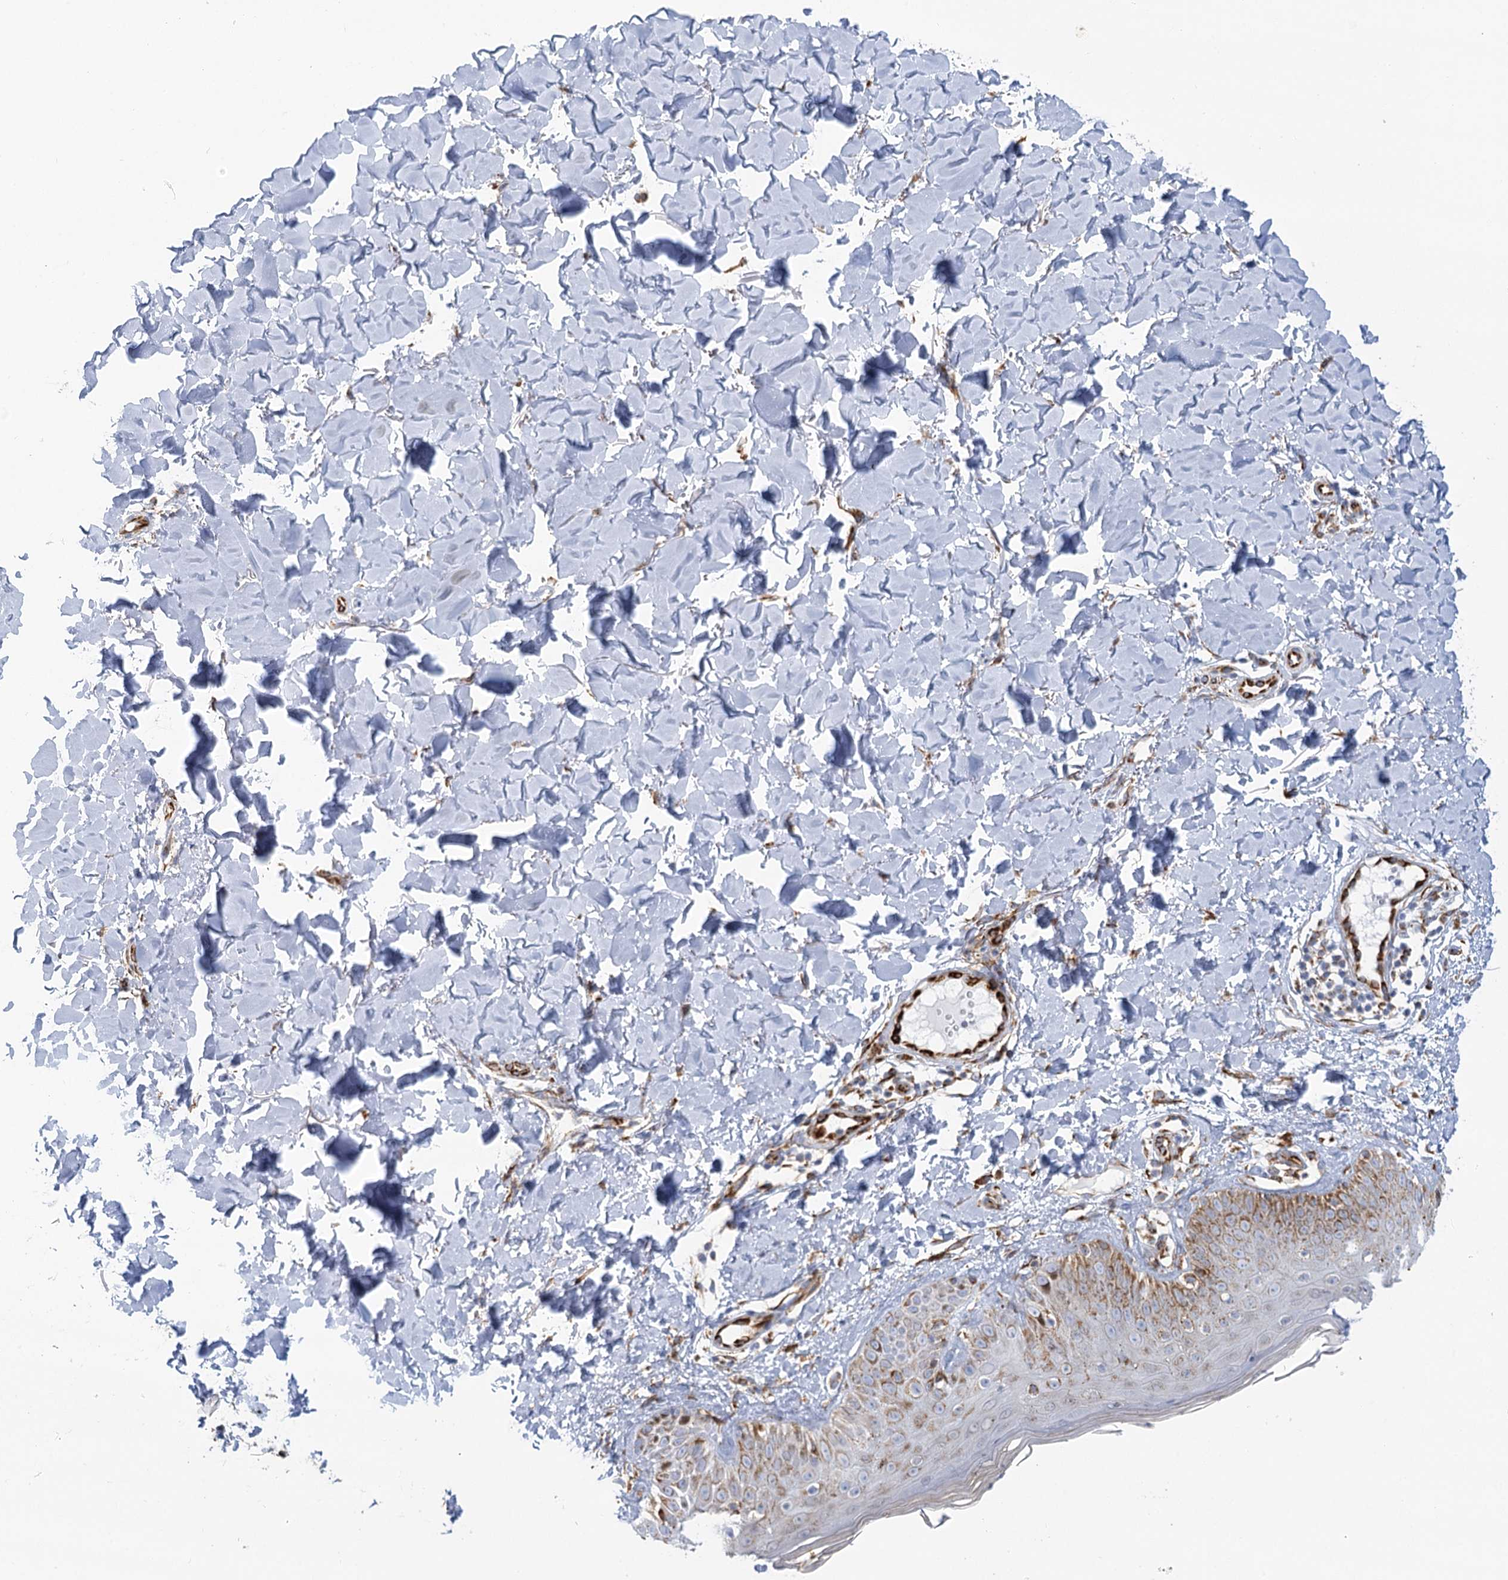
{"staining": {"intensity": "moderate", "quantity": "<25%", "location": "cytoplasmic/membranous"}, "tissue": "skin", "cell_type": "Fibroblasts", "image_type": "normal", "snomed": [{"axis": "morphology", "description": "Normal tissue, NOS"}, {"axis": "topography", "description": "Skin"}], "caption": "An IHC micrograph of unremarkable tissue is shown. Protein staining in brown labels moderate cytoplasmic/membranous positivity in skin within fibroblasts.", "gene": "DHTKD1", "patient": {"sex": "male", "age": 52}}